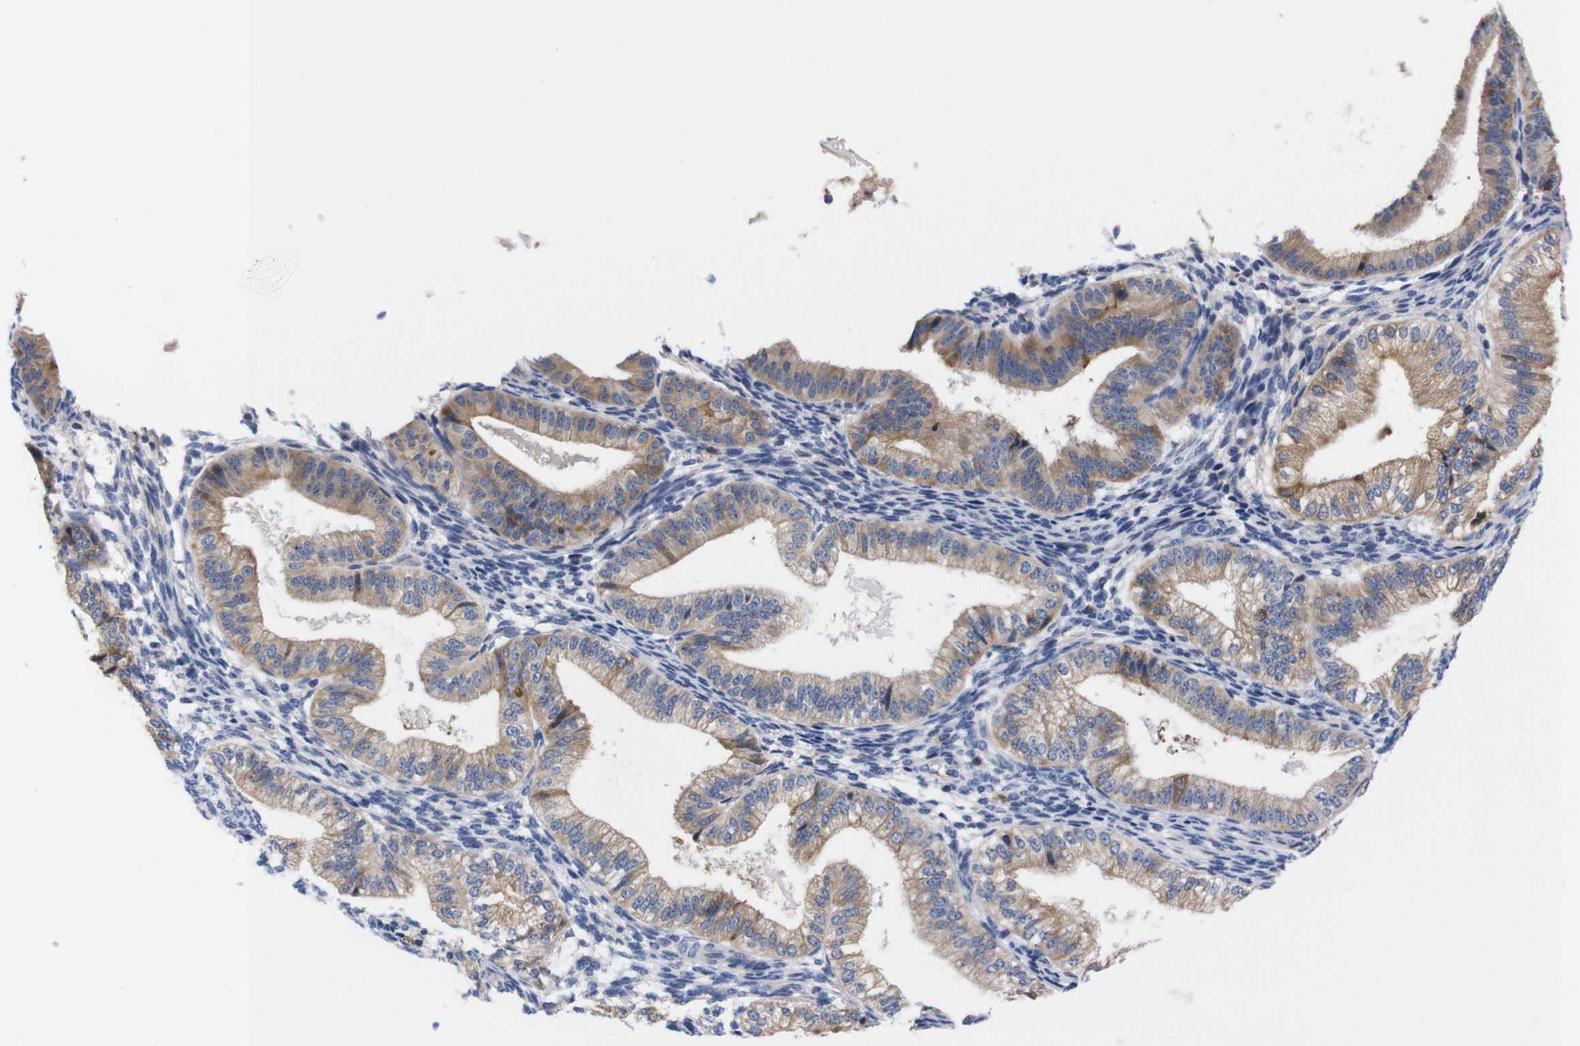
{"staining": {"intensity": "weak", "quantity": "<25%", "location": "cytoplasmic/membranous"}, "tissue": "endometrium", "cell_type": "Cells in endometrial stroma", "image_type": "normal", "snomed": [{"axis": "morphology", "description": "Normal tissue, NOS"}, {"axis": "topography", "description": "Endometrium"}], "caption": "IHC of unremarkable human endometrium shows no staining in cells in endometrial stroma. (DAB (3,3'-diaminobenzidine) immunohistochemistry visualized using brightfield microscopy, high magnification).", "gene": "NEBL", "patient": {"sex": "female", "age": 39}}